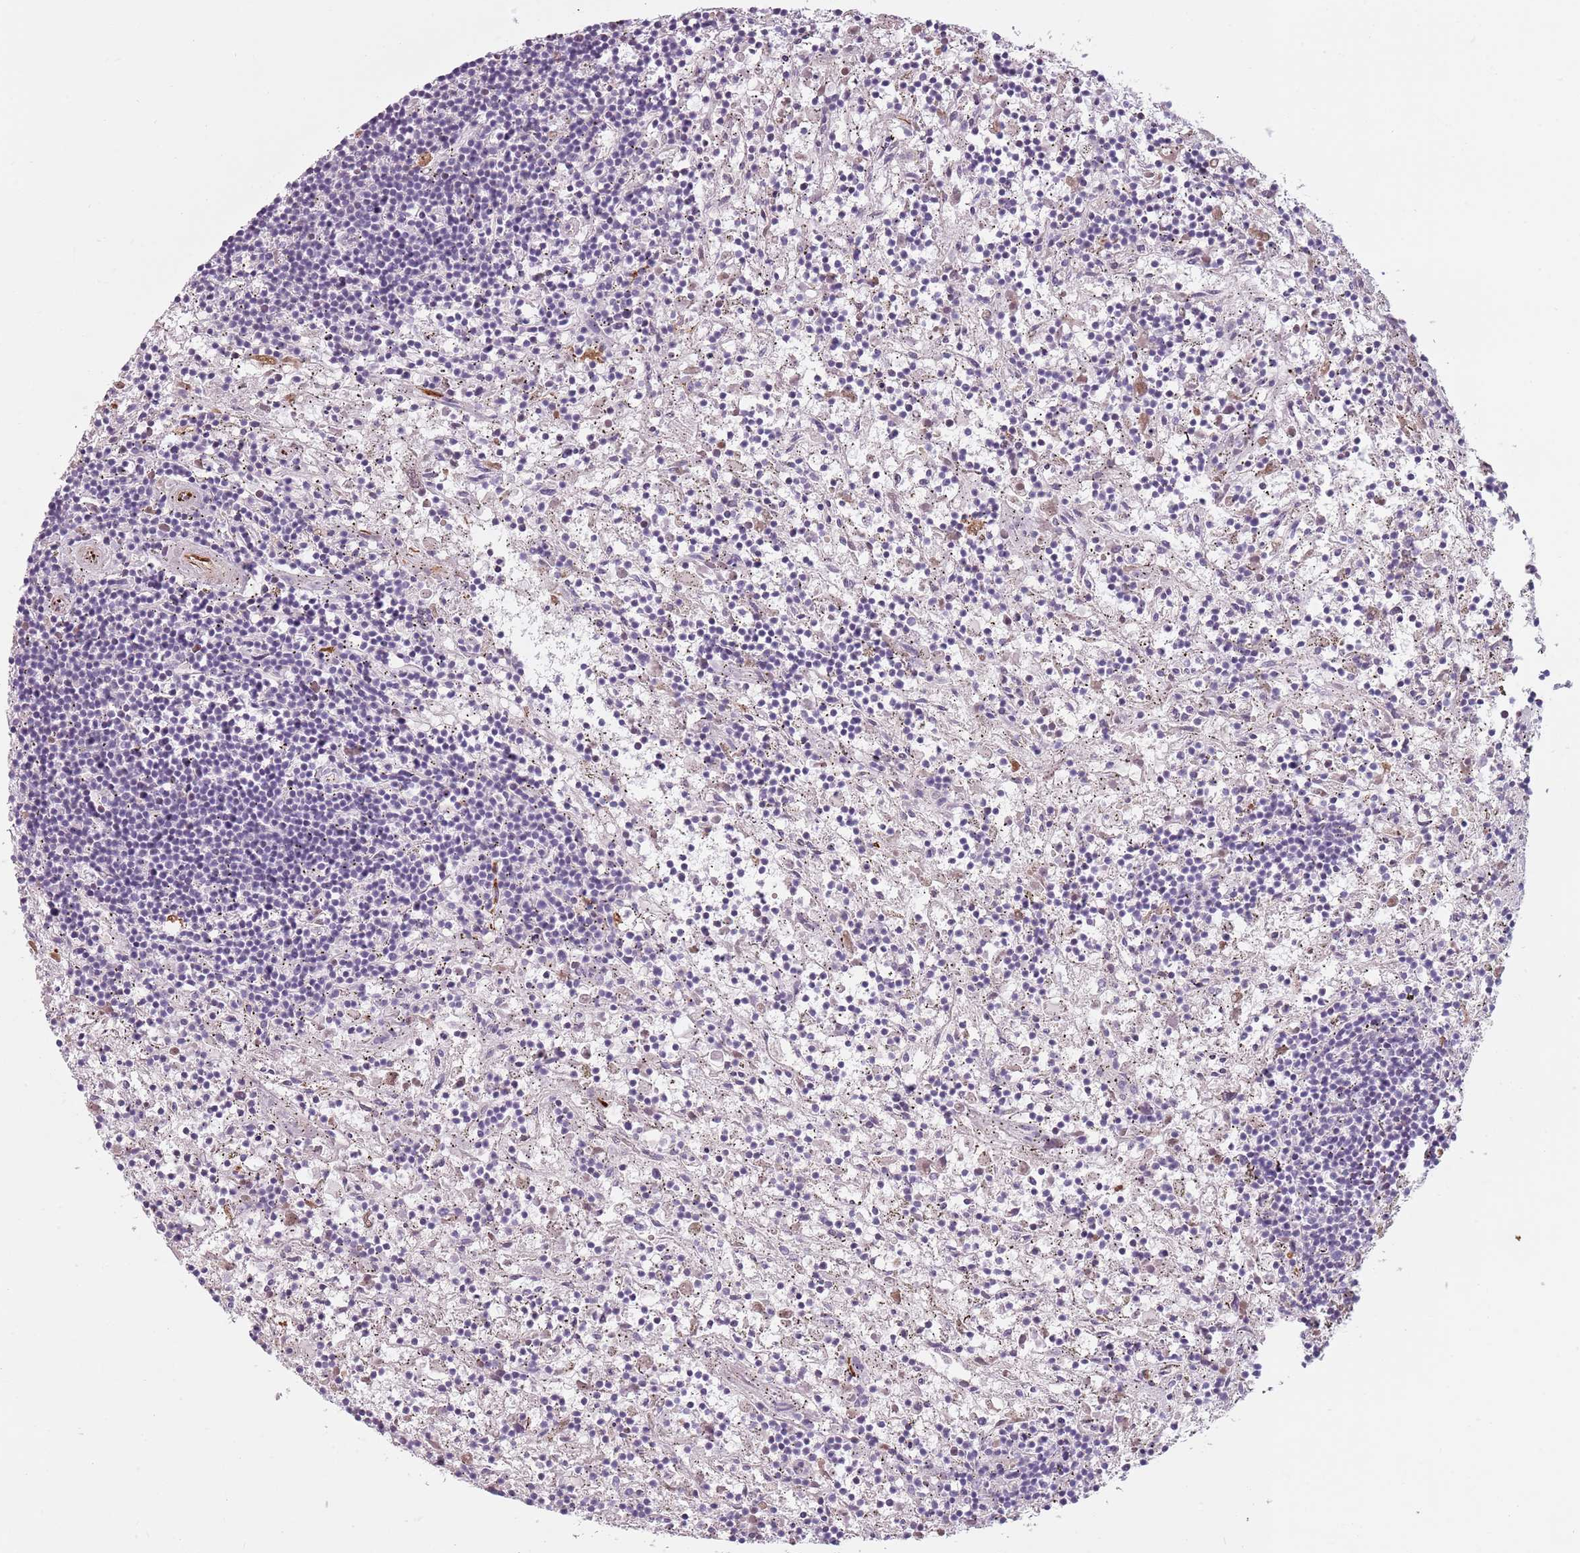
{"staining": {"intensity": "negative", "quantity": "none", "location": "none"}, "tissue": "lymphoma", "cell_type": "Tumor cells", "image_type": "cancer", "snomed": [{"axis": "morphology", "description": "Malignant lymphoma, non-Hodgkin's type, Low grade"}, {"axis": "topography", "description": "Spleen"}], "caption": "The immunohistochemistry image has no significant staining in tumor cells of low-grade malignant lymphoma, non-Hodgkin's type tissue.", "gene": "PIEZO1", "patient": {"sex": "male", "age": 76}}